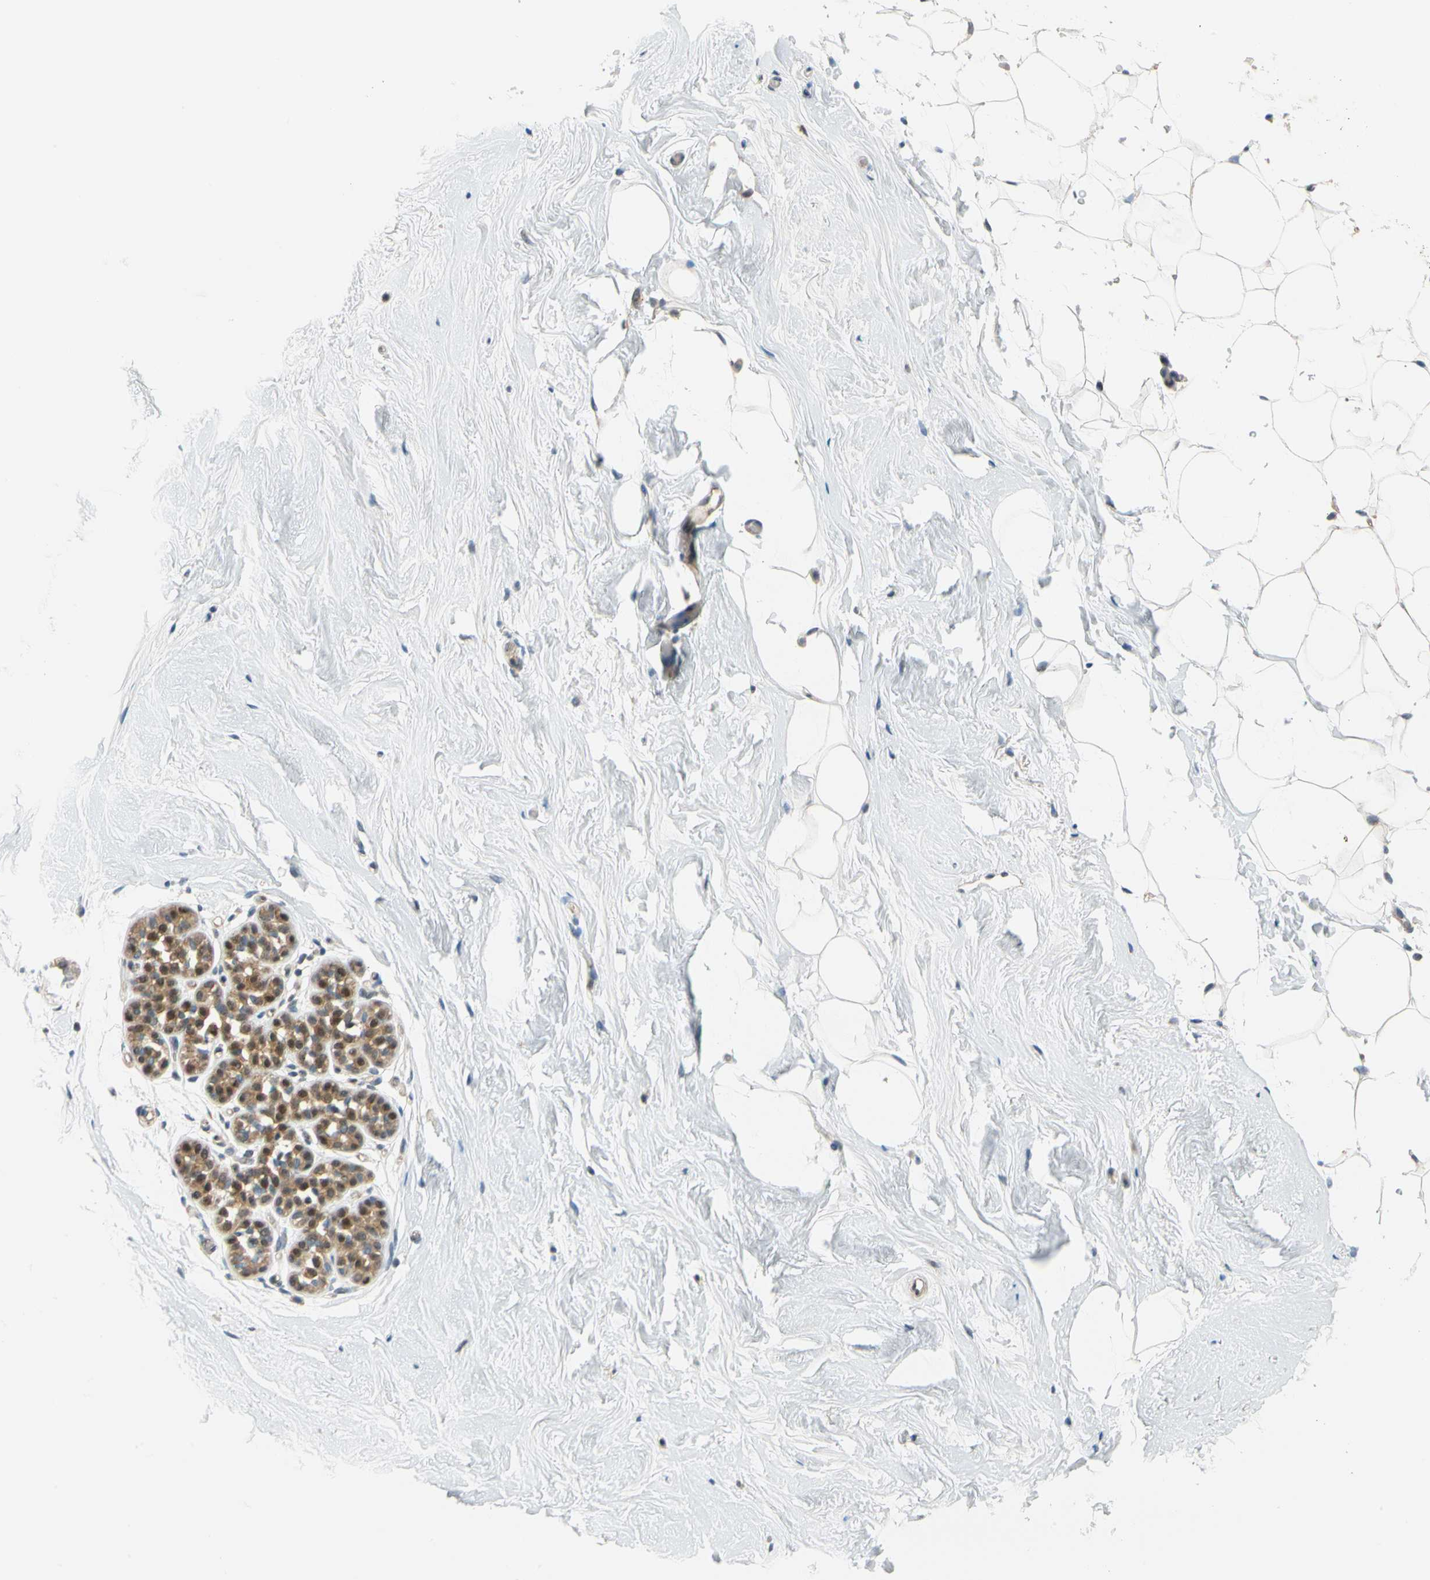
{"staining": {"intensity": "negative", "quantity": "none", "location": "none"}, "tissue": "breast", "cell_type": "Adipocytes", "image_type": "normal", "snomed": [{"axis": "morphology", "description": "Normal tissue, NOS"}, {"axis": "topography", "description": "Breast"}], "caption": "Adipocytes show no significant positivity in normal breast.", "gene": "MAPK9", "patient": {"sex": "female", "age": 75}}